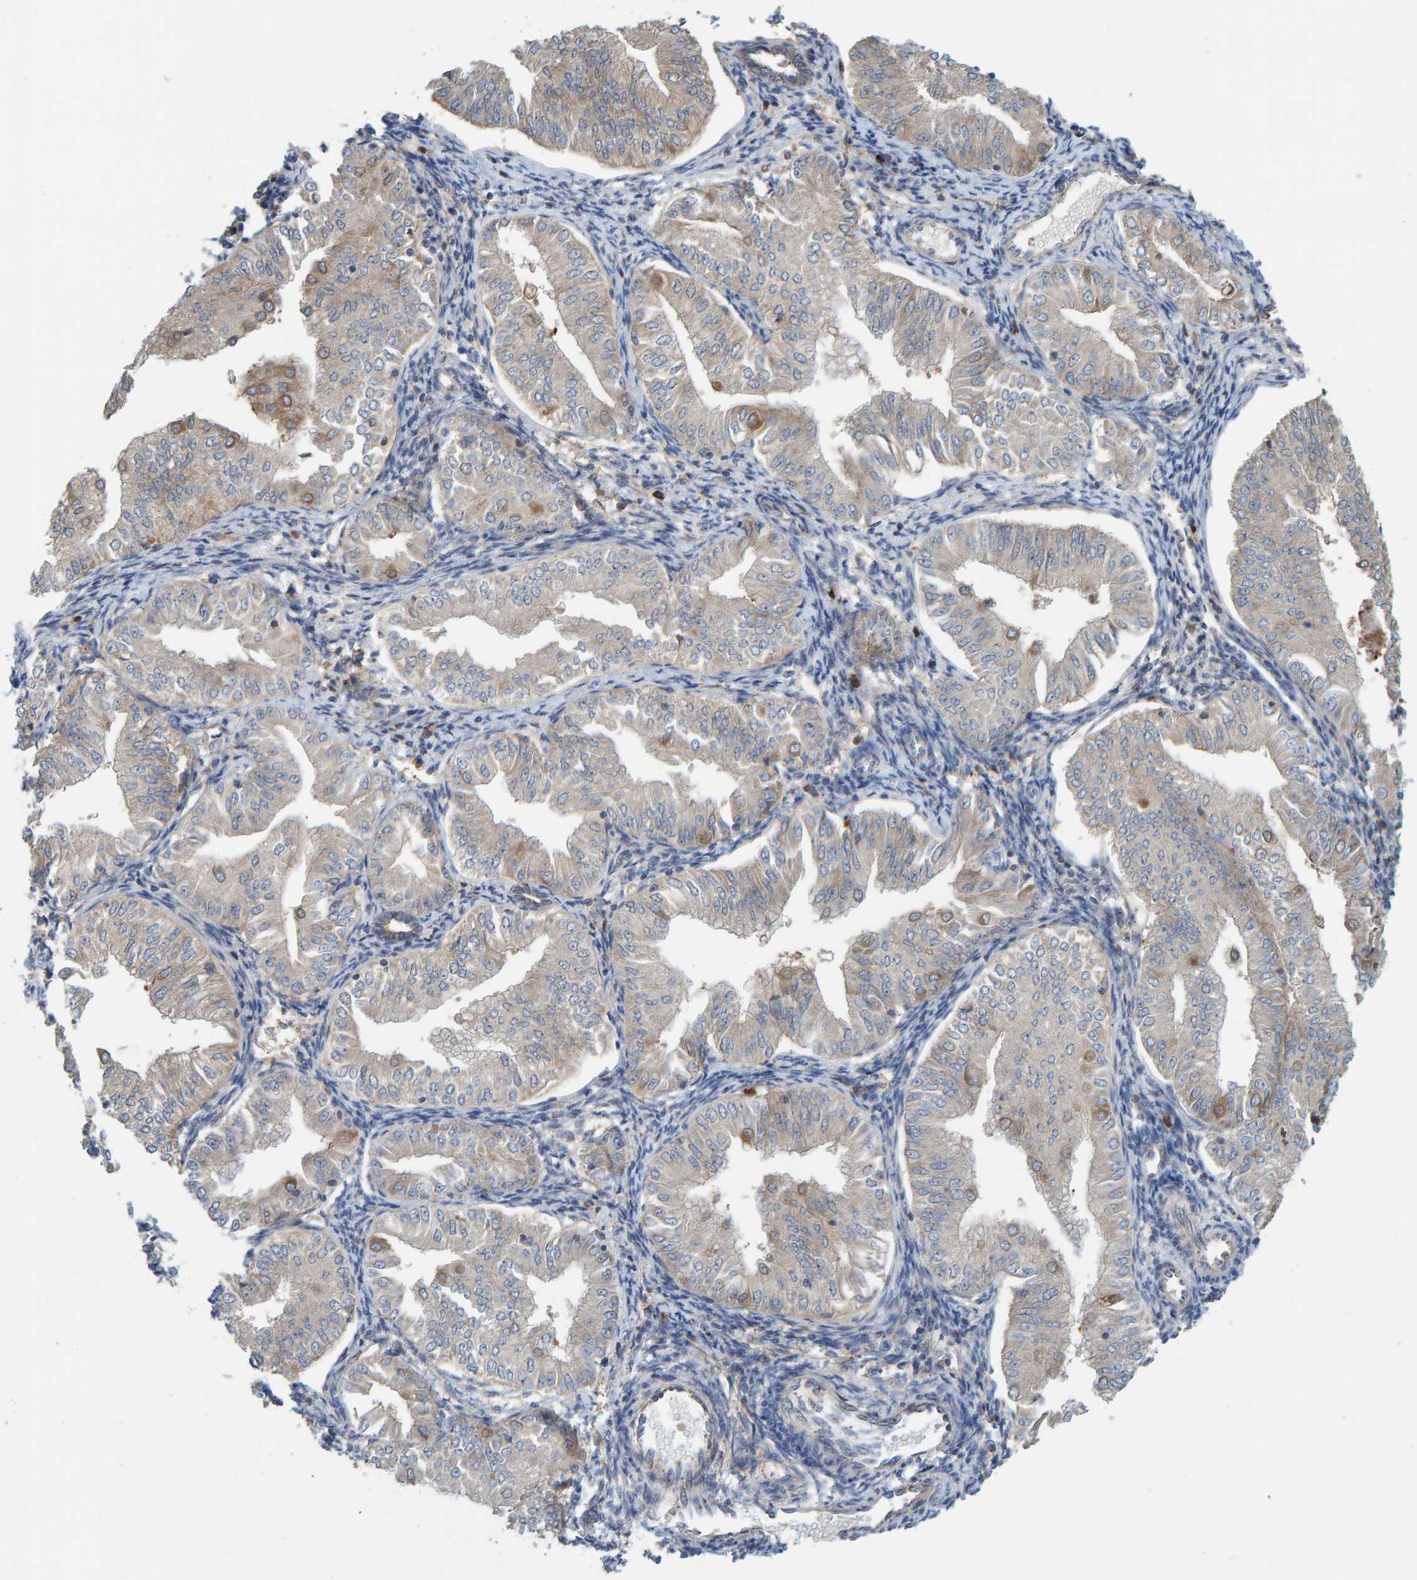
{"staining": {"intensity": "moderate", "quantity": "<25%", "location": "cytoplasmic/membranous"}, "tissue": "endometrial cancer", "cell_type": "Tumor cells", "image_type": "cancer", "snomed": [{"axis": "morphology", "description": "Normal tissue, NOS"}, {"axis": "morphology", "description": "Adenocarcinoma, NOS"}, {"axis": "topography", "description": "Endometrium"}], "caption": "Immunohistochemical staining of endometrial adenocarcinoma exhibits moderate cytoplasmic/membranous protein expression in about <25% of tumor cells. (DAB IHC with brightfield microscopy, high magnification).", "gene": "KIAA0753", "patient": {"sex": "female", "age": 53}}